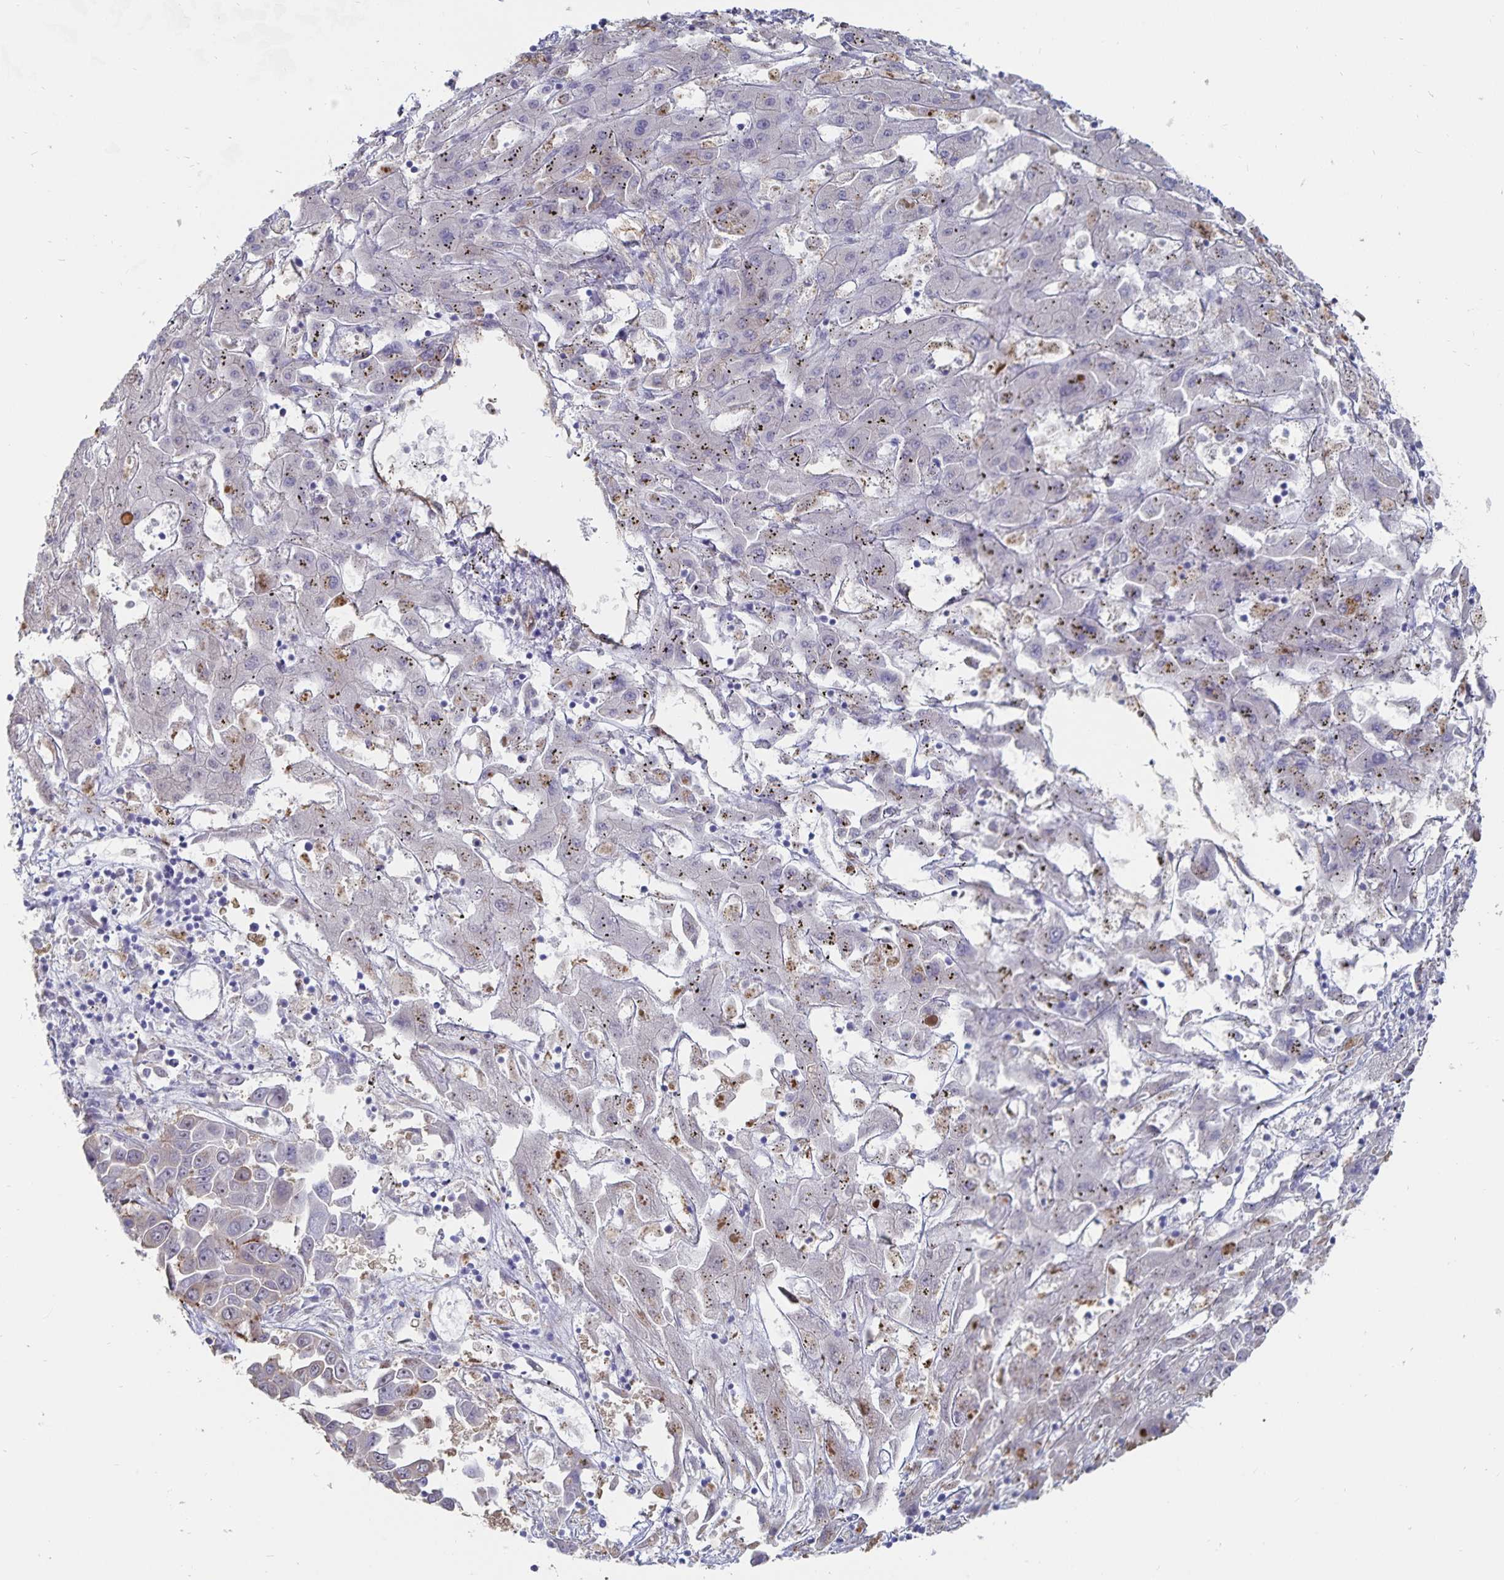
{"staining": {"intensity": "weak", "quantity": "<25%", "location": "cytoplasmic/membranous"}, "tissue": "liver cancer", "cell_type": "Tumor cells", "image_type": "cancer", "snomed": [{"axis": "morphology", "description": "Cholangiocarcinoma"}, {"axis": "topography", "description": "Liver"}], "caption": "DAB (3,3'-diaminobenzidine) immunohistochemical staining of liver cancer displays no significant expression in tumor cells. Brightfield microscopy of immunohistochemistry (IHC) stained with DAB (brown) and hematoxylin (blue), captured at high magnification.", "gene": "SSTR1", "patient": {"sex": "female", "age": 52}}